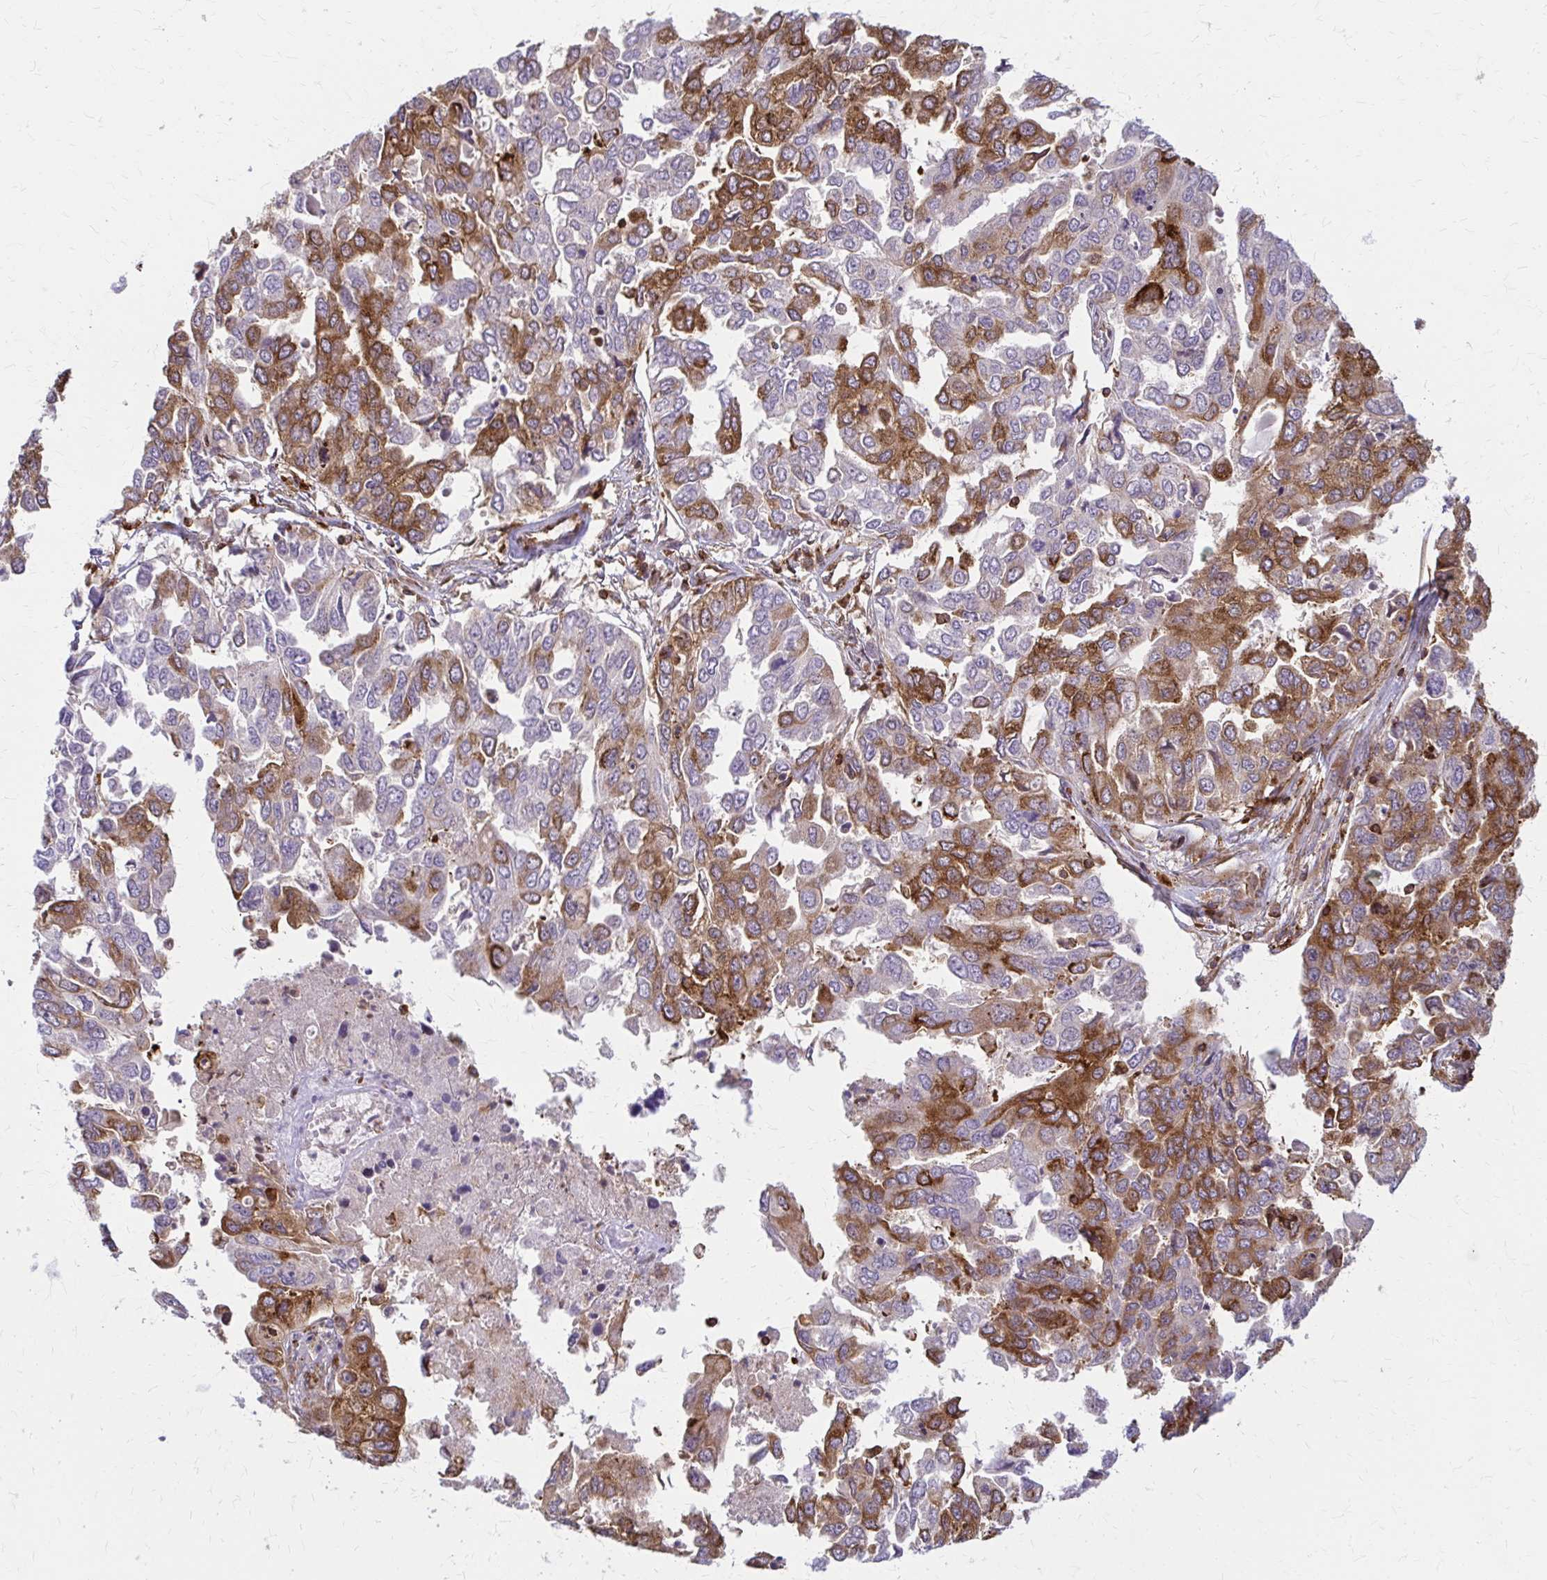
{"staining": {"intensity": "moderate", "quantity": "25%-75%", "location": "cytoplasmic/membranous"}, "tissue": "ovarian cancer", "cell_type": "Tumor cells", "image_type": "cancer", "snomed": [{"axis": "morphology", "description": "Cystadenocarcinoma, serous, NOS"}, {"axis": "topography", "description": "Ovary"}], "caption": "Approximately 25%-75% of tumor cells in ovarian serous cystadenocarcinoma reveal moderate cytoplasmic/membranous protein positivity as visualized by brown immunohistochemical staining.", "gene": "WASF2", "patient": {"sex": "female", "age": 53}}